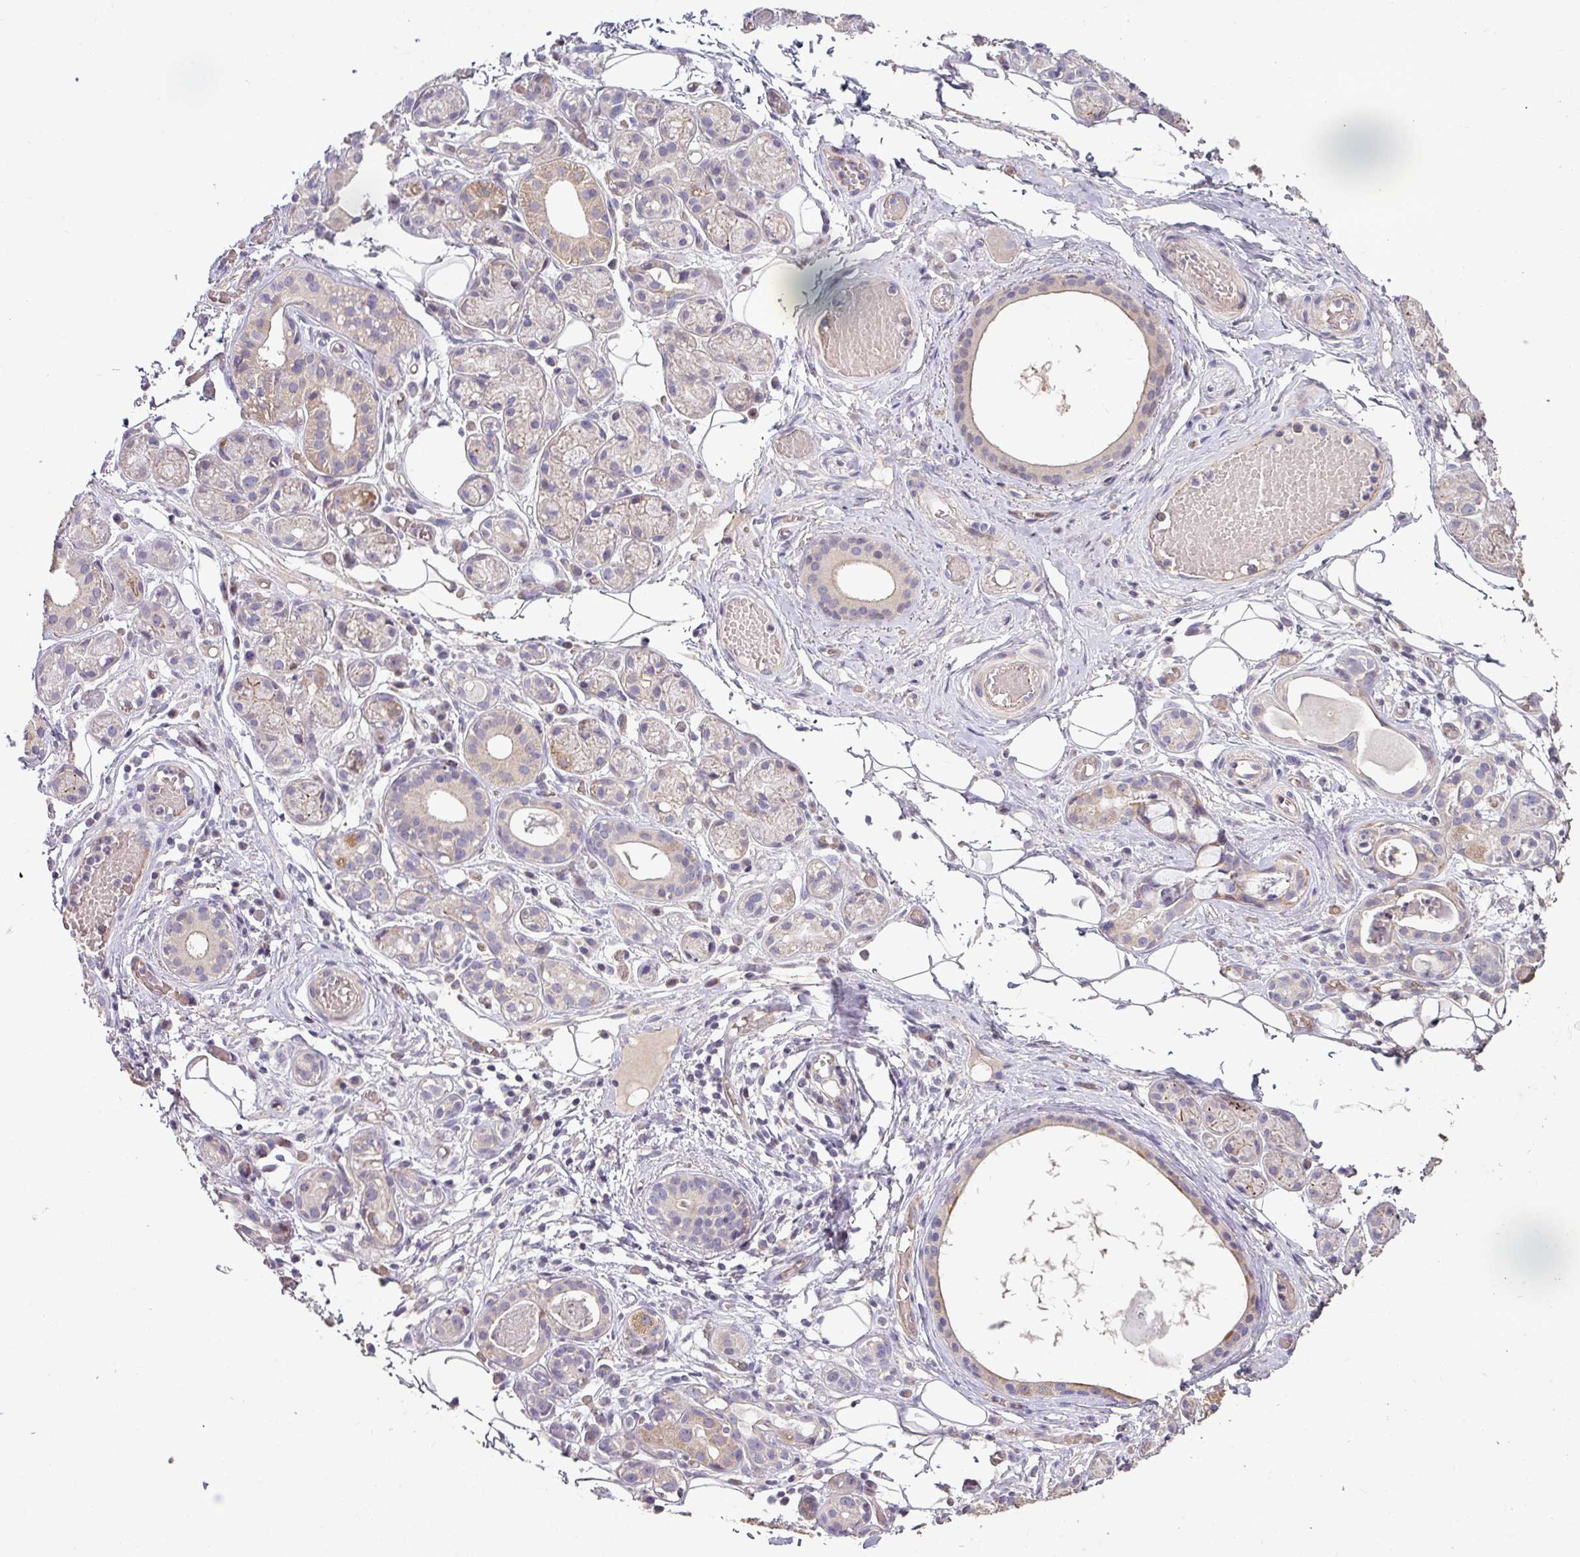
{"staining": {"intensity": "strong", "quantity": "25%-75%", "location": "cytoplasmic/membranous"}, "tissue": "salivary gland", "cell_type": "Glandular cells", "image_type": "normal", "snomed": [{"axis": "morphology", "description": "Normal tissue, NOS"}, {"axis": "topography", "description": "Salivary gland"}], "caption": "Protein staining of benign salivary gland exhibits strong cytoplasmic/membranous staining in approximately 25%-75% of glandular cells.", "gene": "RPL23A", "patient": {"sex": "male", "age": 82}}